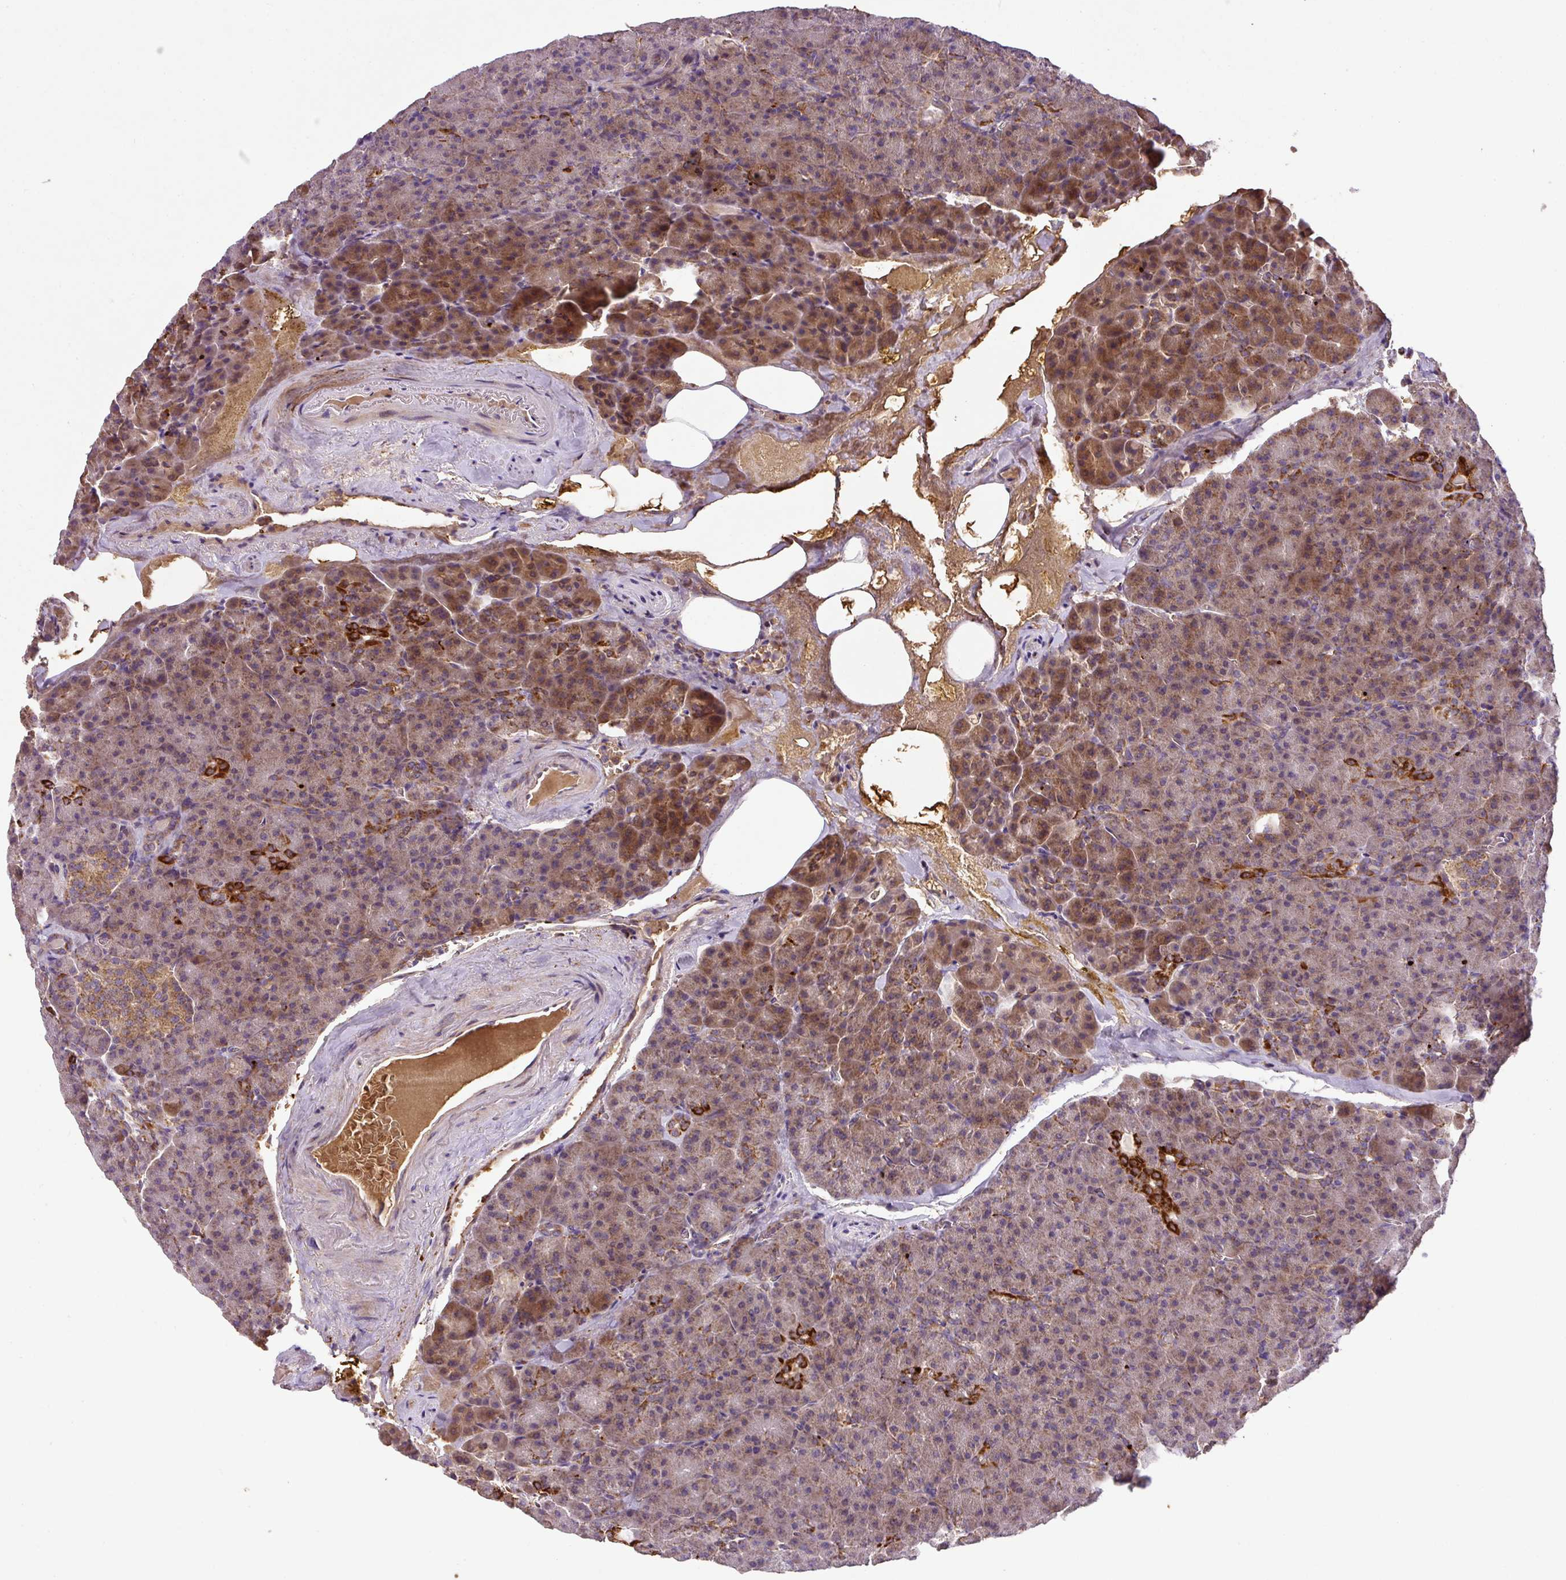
{"staining": {"intensity": "moderate", "quantity": ">75%", "location": "cytoplasmic/membranous"}, "tissue": "pancreas", "cell_type": "Exocrine glandular cells", "image_type": "normal", "snomed": [{"axis": "morphology", "description": "Normal tissue, NOS"}, {"axis": "topography", "description": "Pancreas"}], "caption": "The photomicrograph shows staining of benign pancreas, revealing moderate cytoplasmic/membranous protein positivity (brown color) within exocrine glandular cells.", "gene": "ZNF513", "patient": {"sex": "female", "age": 74}}